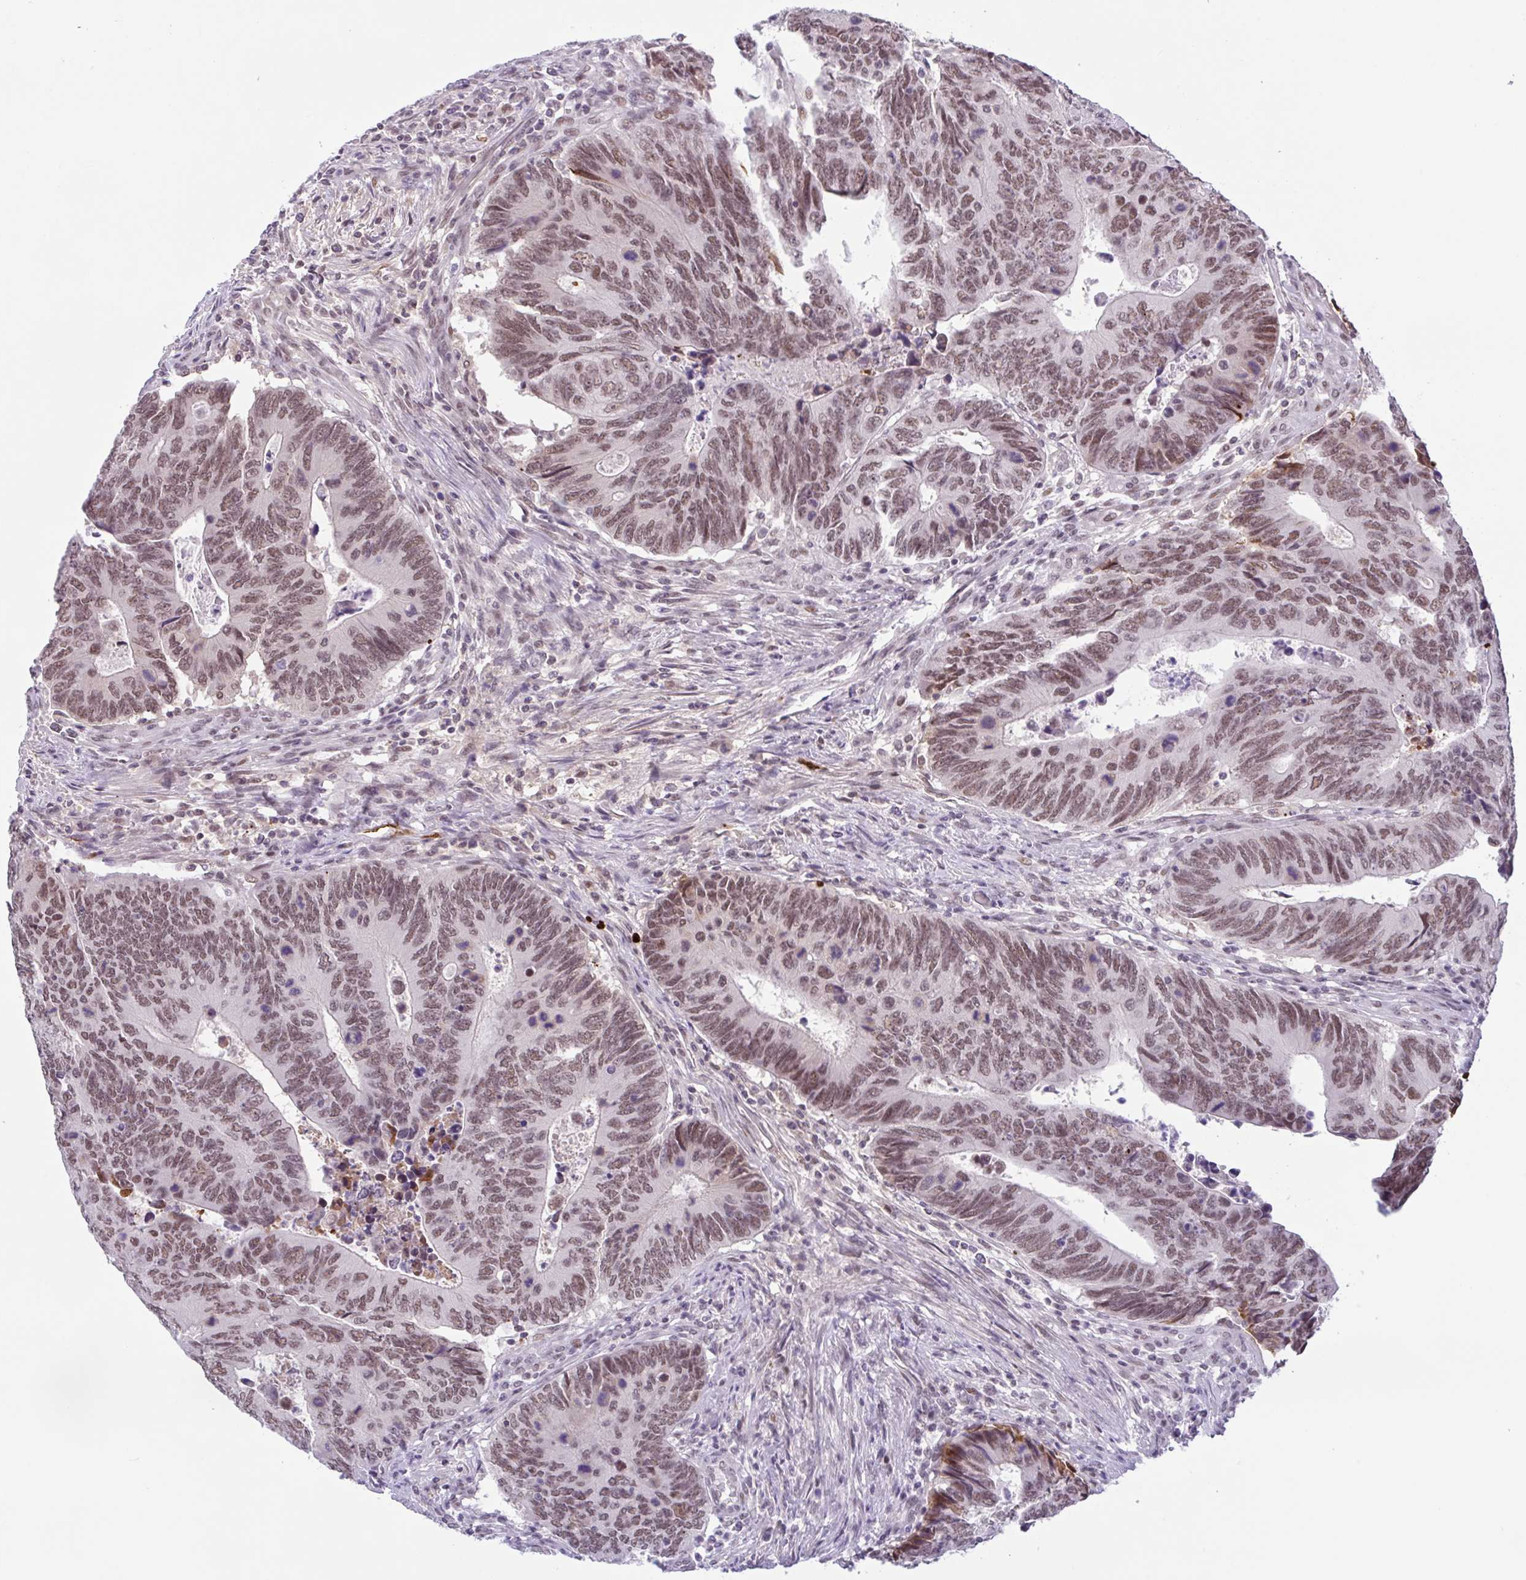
{"staining": {"intensity": "moderate", "quantity": ">75%", "location": "nuclear"}, "tissue": "colorectal cancer", "cell_type": "Tumor cells", "image_type": "cancer", "snomed": [{"axis": "morphology", "description": "Adenocarcinoma, NOS"}, {"axis": "topography", "description": "Colon"}], "caption": "Protein expression analysis of colorectal adenocarcinoma shows moderate nuclear expression in about >75% of tumor cells.", "gene": "PLG", "patient": {"sex": "male", "age": 87}}